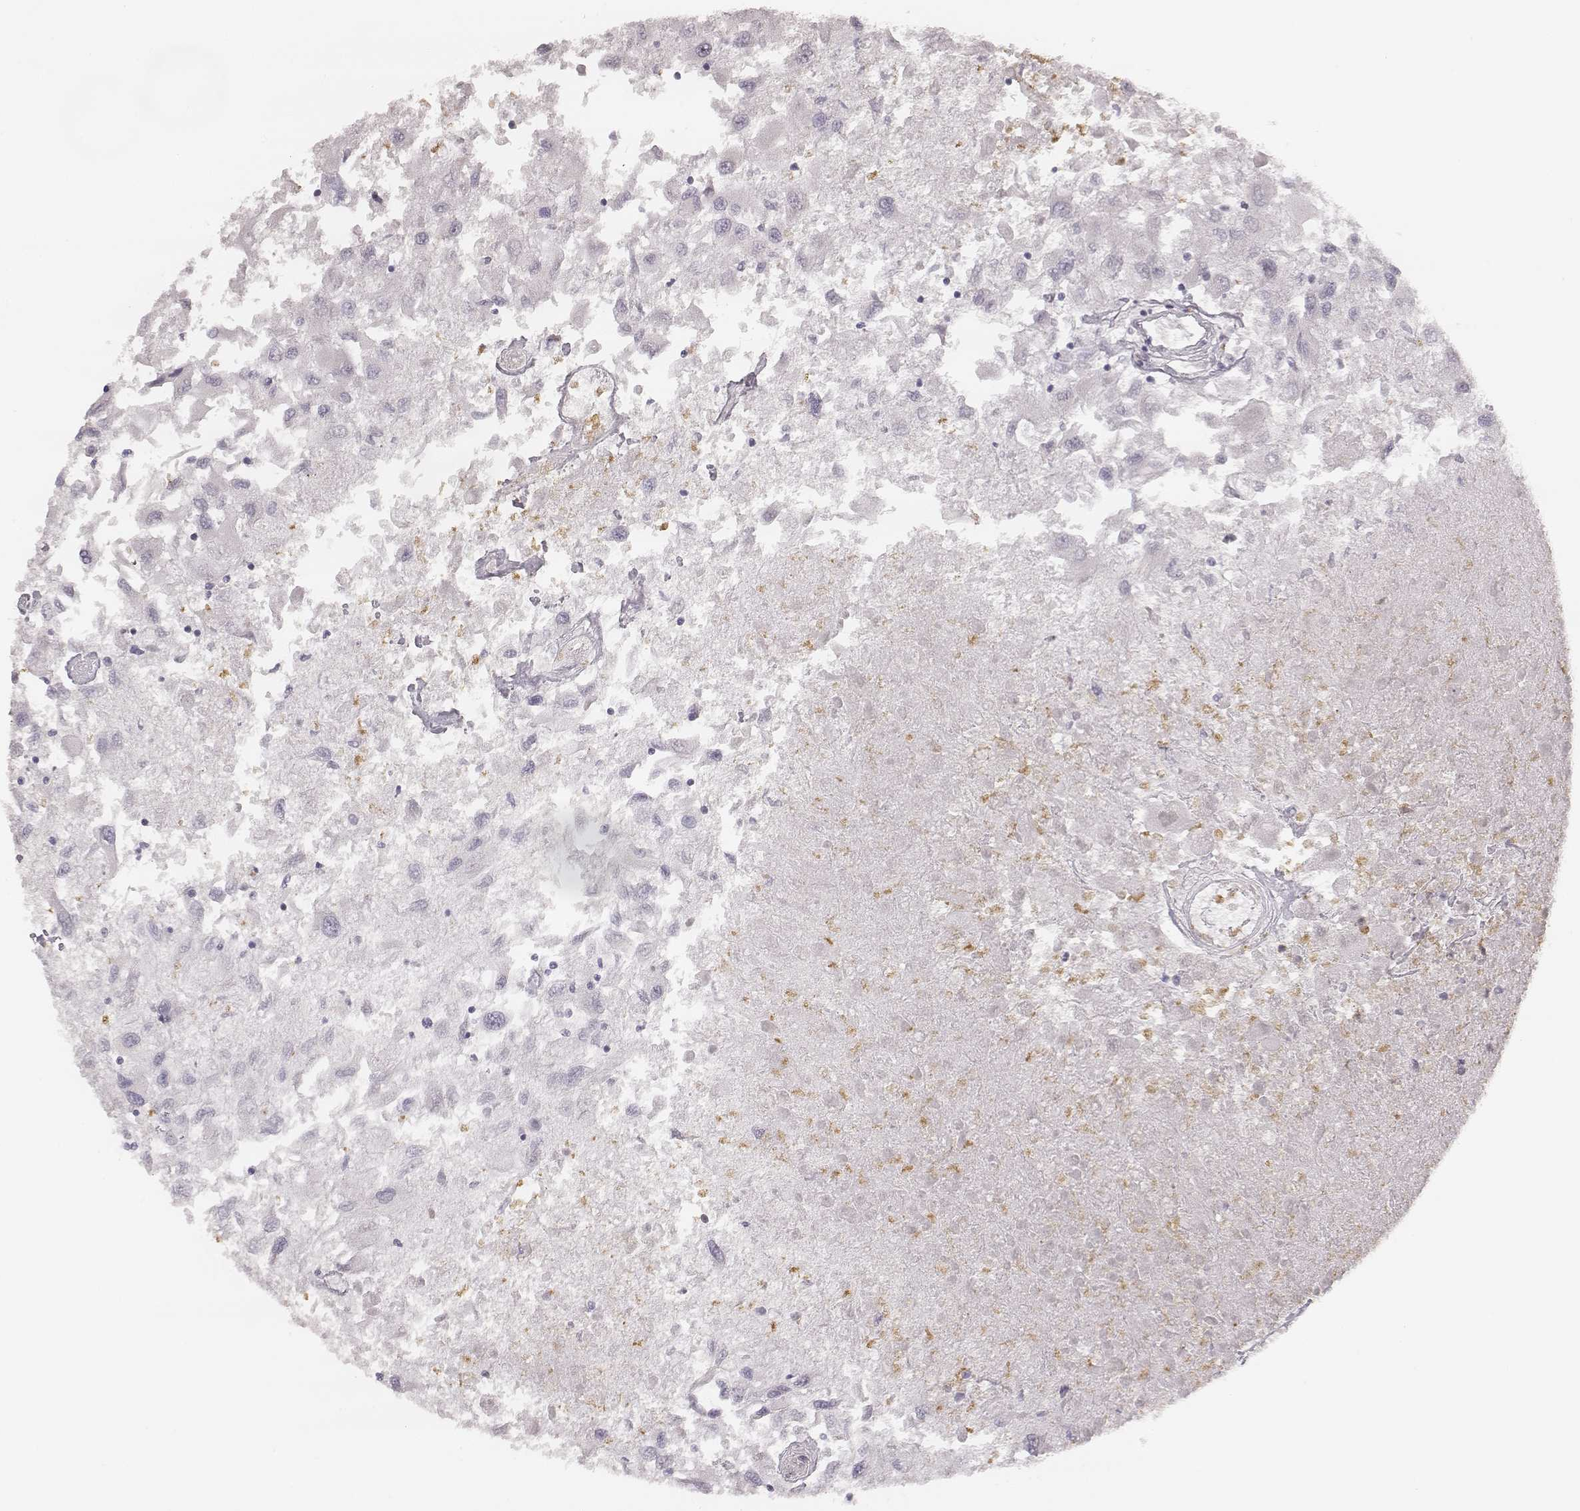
{"staining": {"intensity": "negative", "quantity": "none", "location": "none"}, "tissue": "renal cancer", "cell_type": "Tumor cells", "image_type": "cancer", "snomed": [{"axis": "morphology", "description": "Adenocarcinoma, NOS"}, {"axis": "topography", "description": "Kidney"}], "caption": "Tumor cells are negative for protein expression in human renal cancer (adenocarcinoma).", "gene": "KCNJ12", "patient": {"sex": "female", "age": 76}}